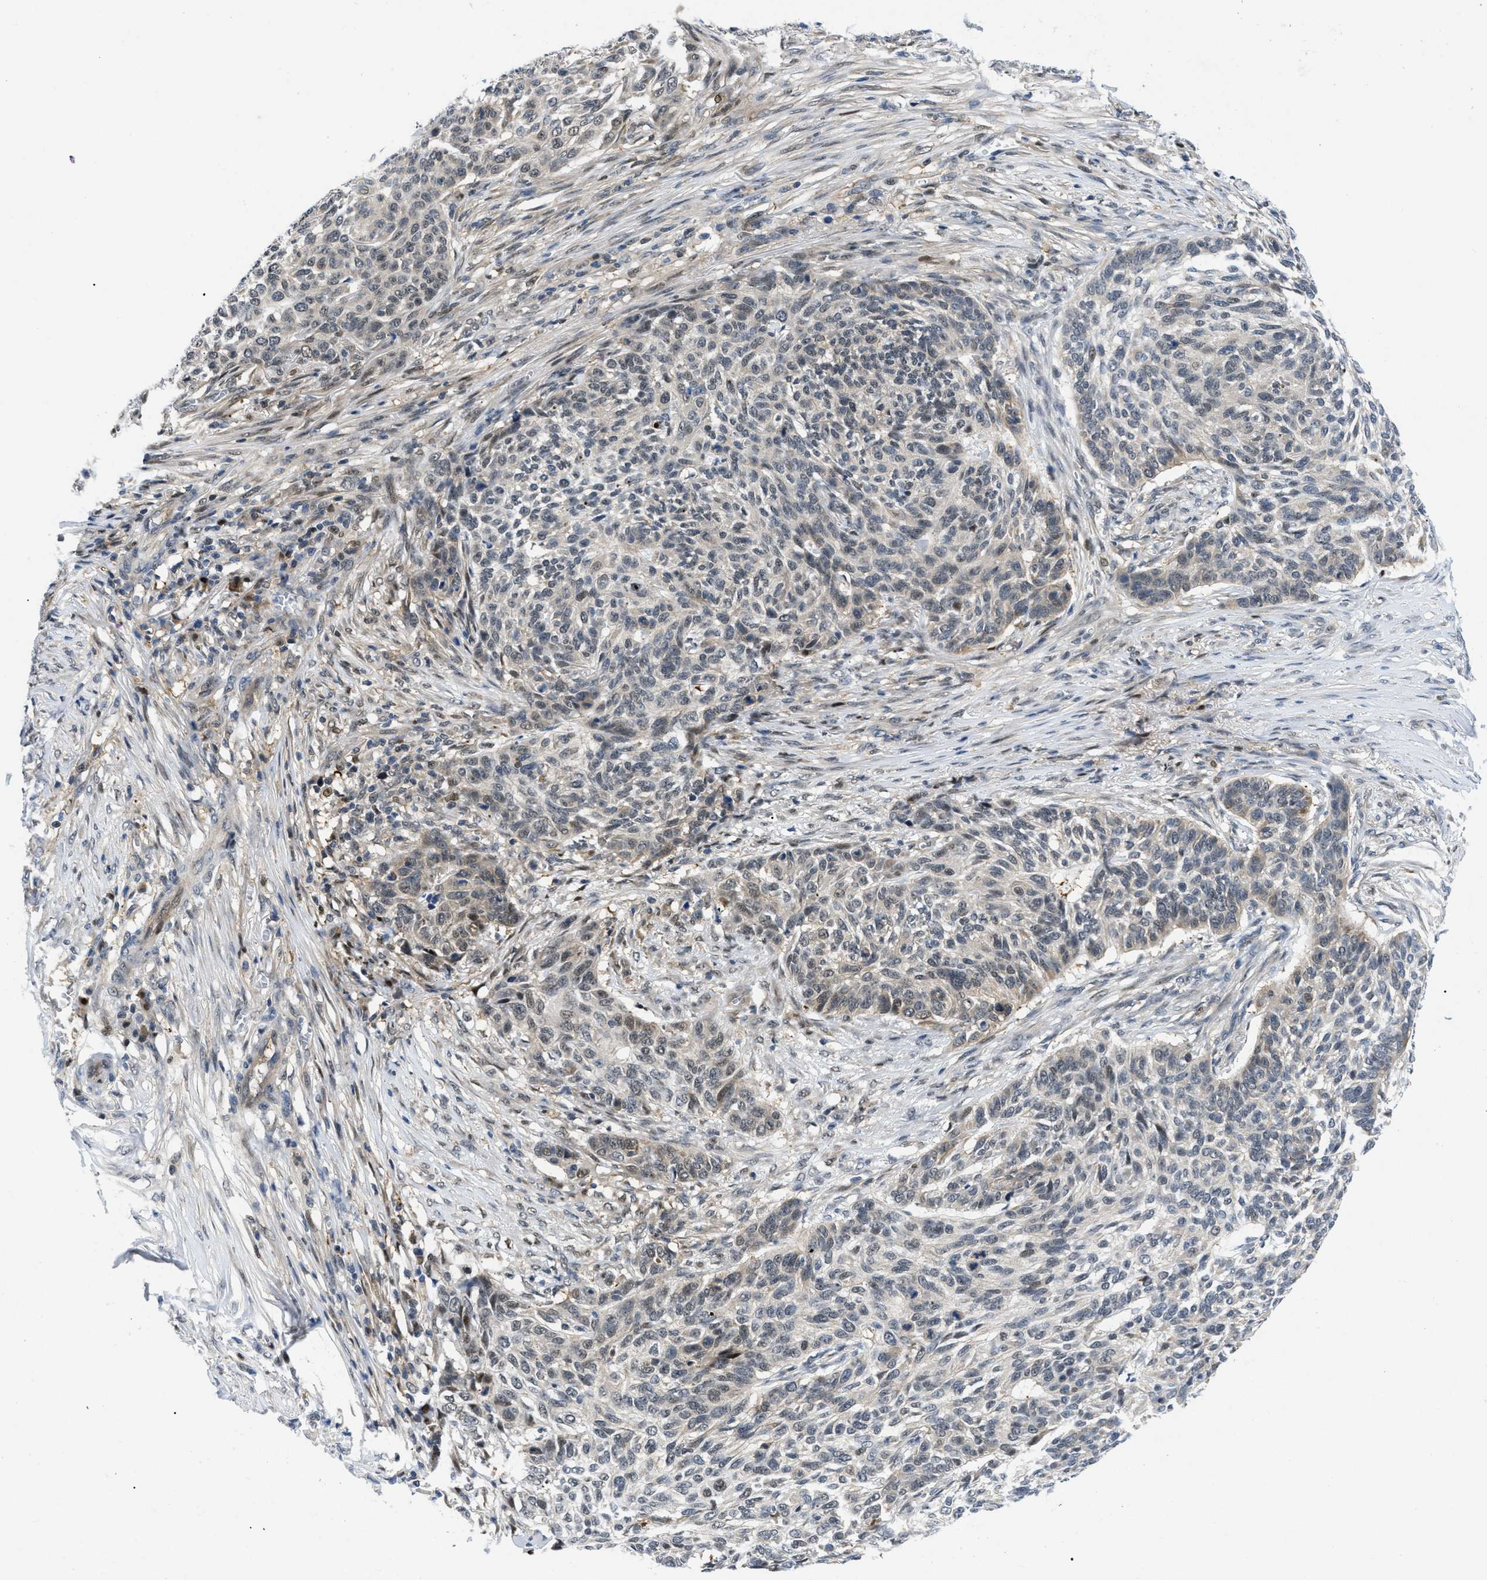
{"staining": {"intensity": "weak", "quantity": "<25%", "location": "cytoplasmic/membranous,nuclear"}, "tissue": "skin cancer", "cell_type": "Tumor cells", "image_type": "cancer", "snomed": [{"axis": "morphology", "description": "Basal cell carcinoma"}, {"axis": "topography", "description": "Skin"}], "caption": "This is a image of immunohistochemistry (IHC) staining of skin basal cell carcinoma, which shows no staining in tumor cells.", "gene": "SLC29A2", "patient": {"sex": "male", "age": 85}}